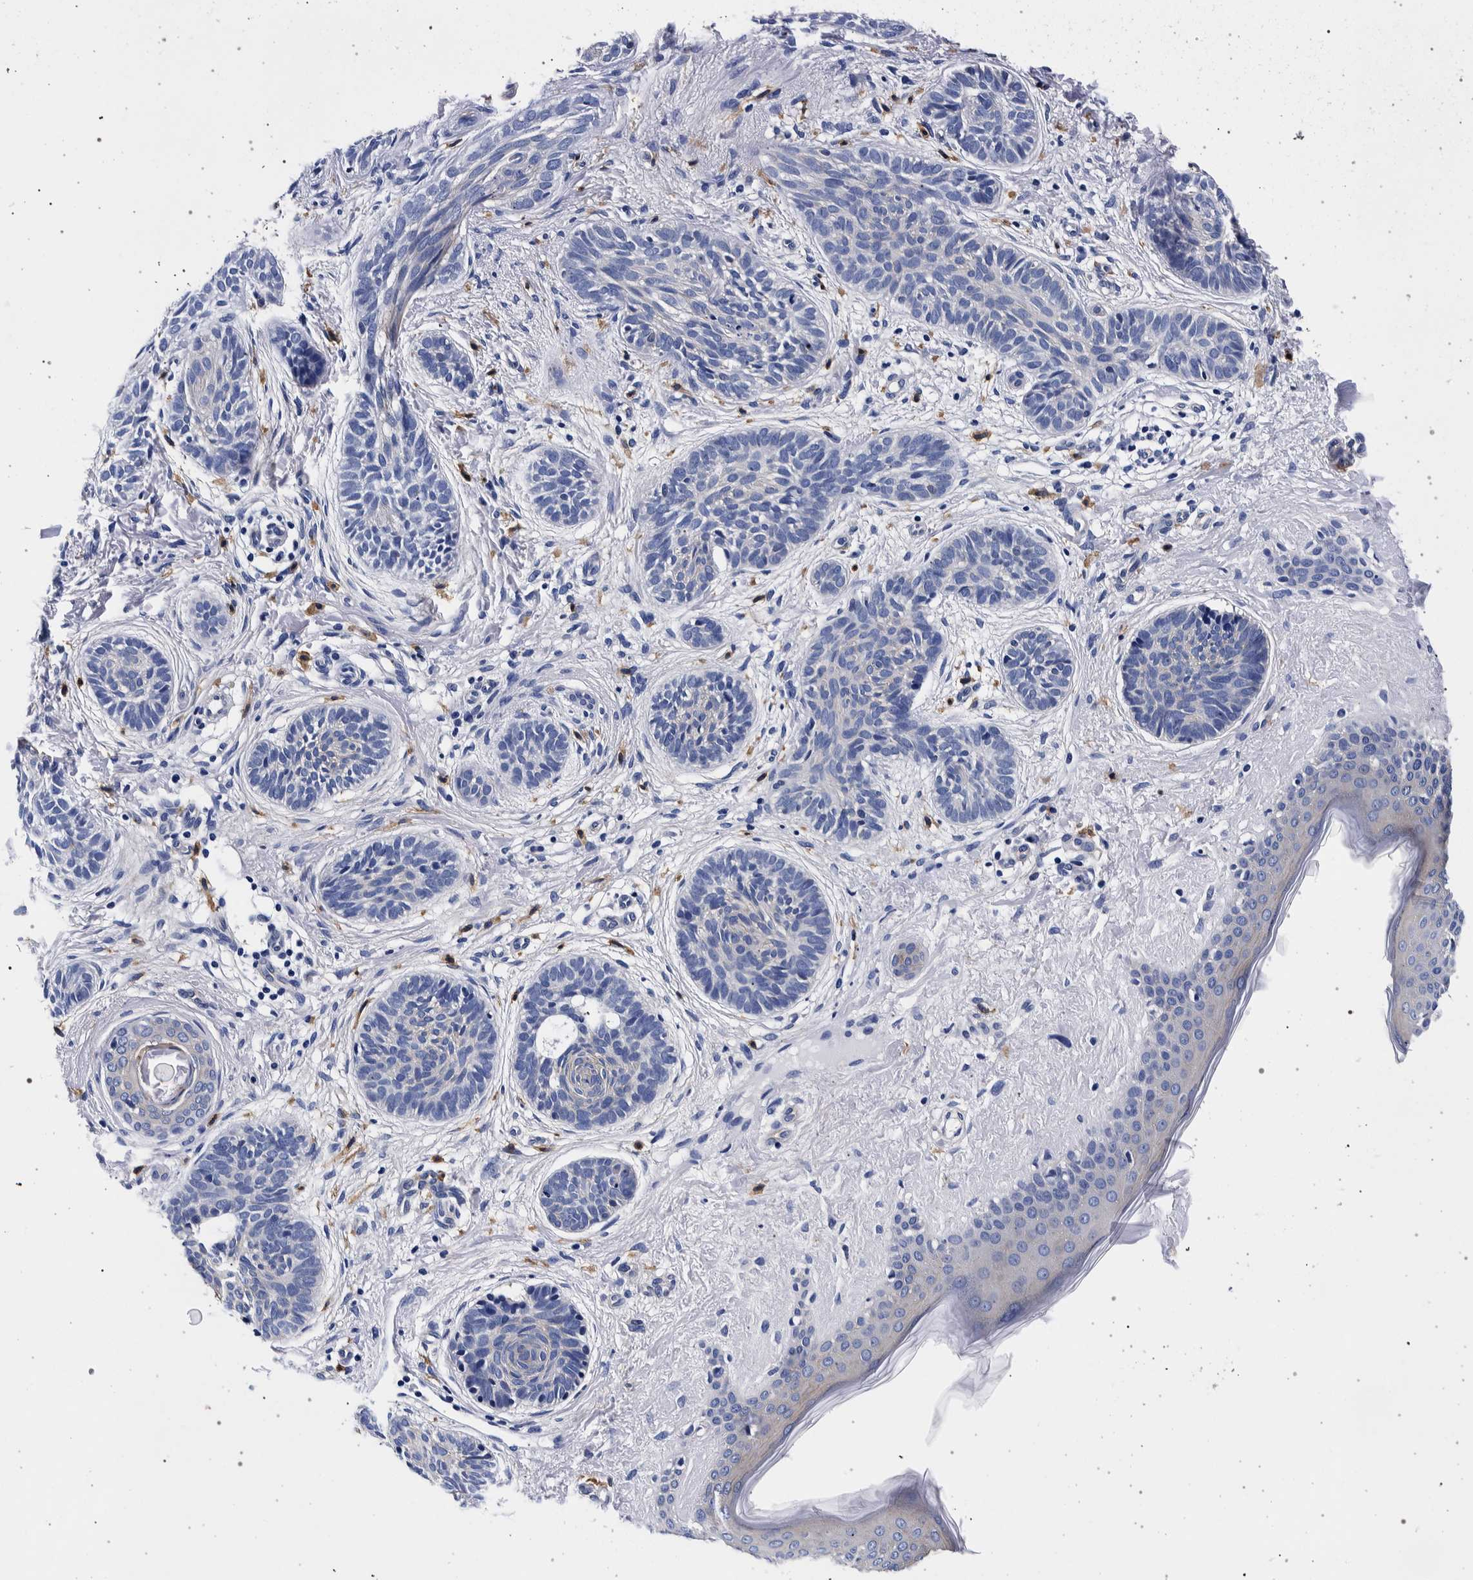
{"staining": {"intensity": "negative", "quantity": "none", "location": "none"}, "tissue": "skin cancer", "cell_type": "Tumor cells", "image_type": "cancer", "snomed": [{"axis": "morphology", "description": "Normal tissue, NOS"}, {"axis": "morphology", "description": "Basal cell carcinoma"}, {"axis": "topography", "description": "Skin"}], "caption": "The immunohistochemistry histopathology image has no significant staining in tumor cells of skin cancer tissue. Brightfield microscopy of IHC stained with DAB (3,3'-diaminobenzidine) (brown) and hematoxylin (blue), captured at high magnification.", "gene": "NIBAN2", "patient": {"sex": "male", "age": 63}}